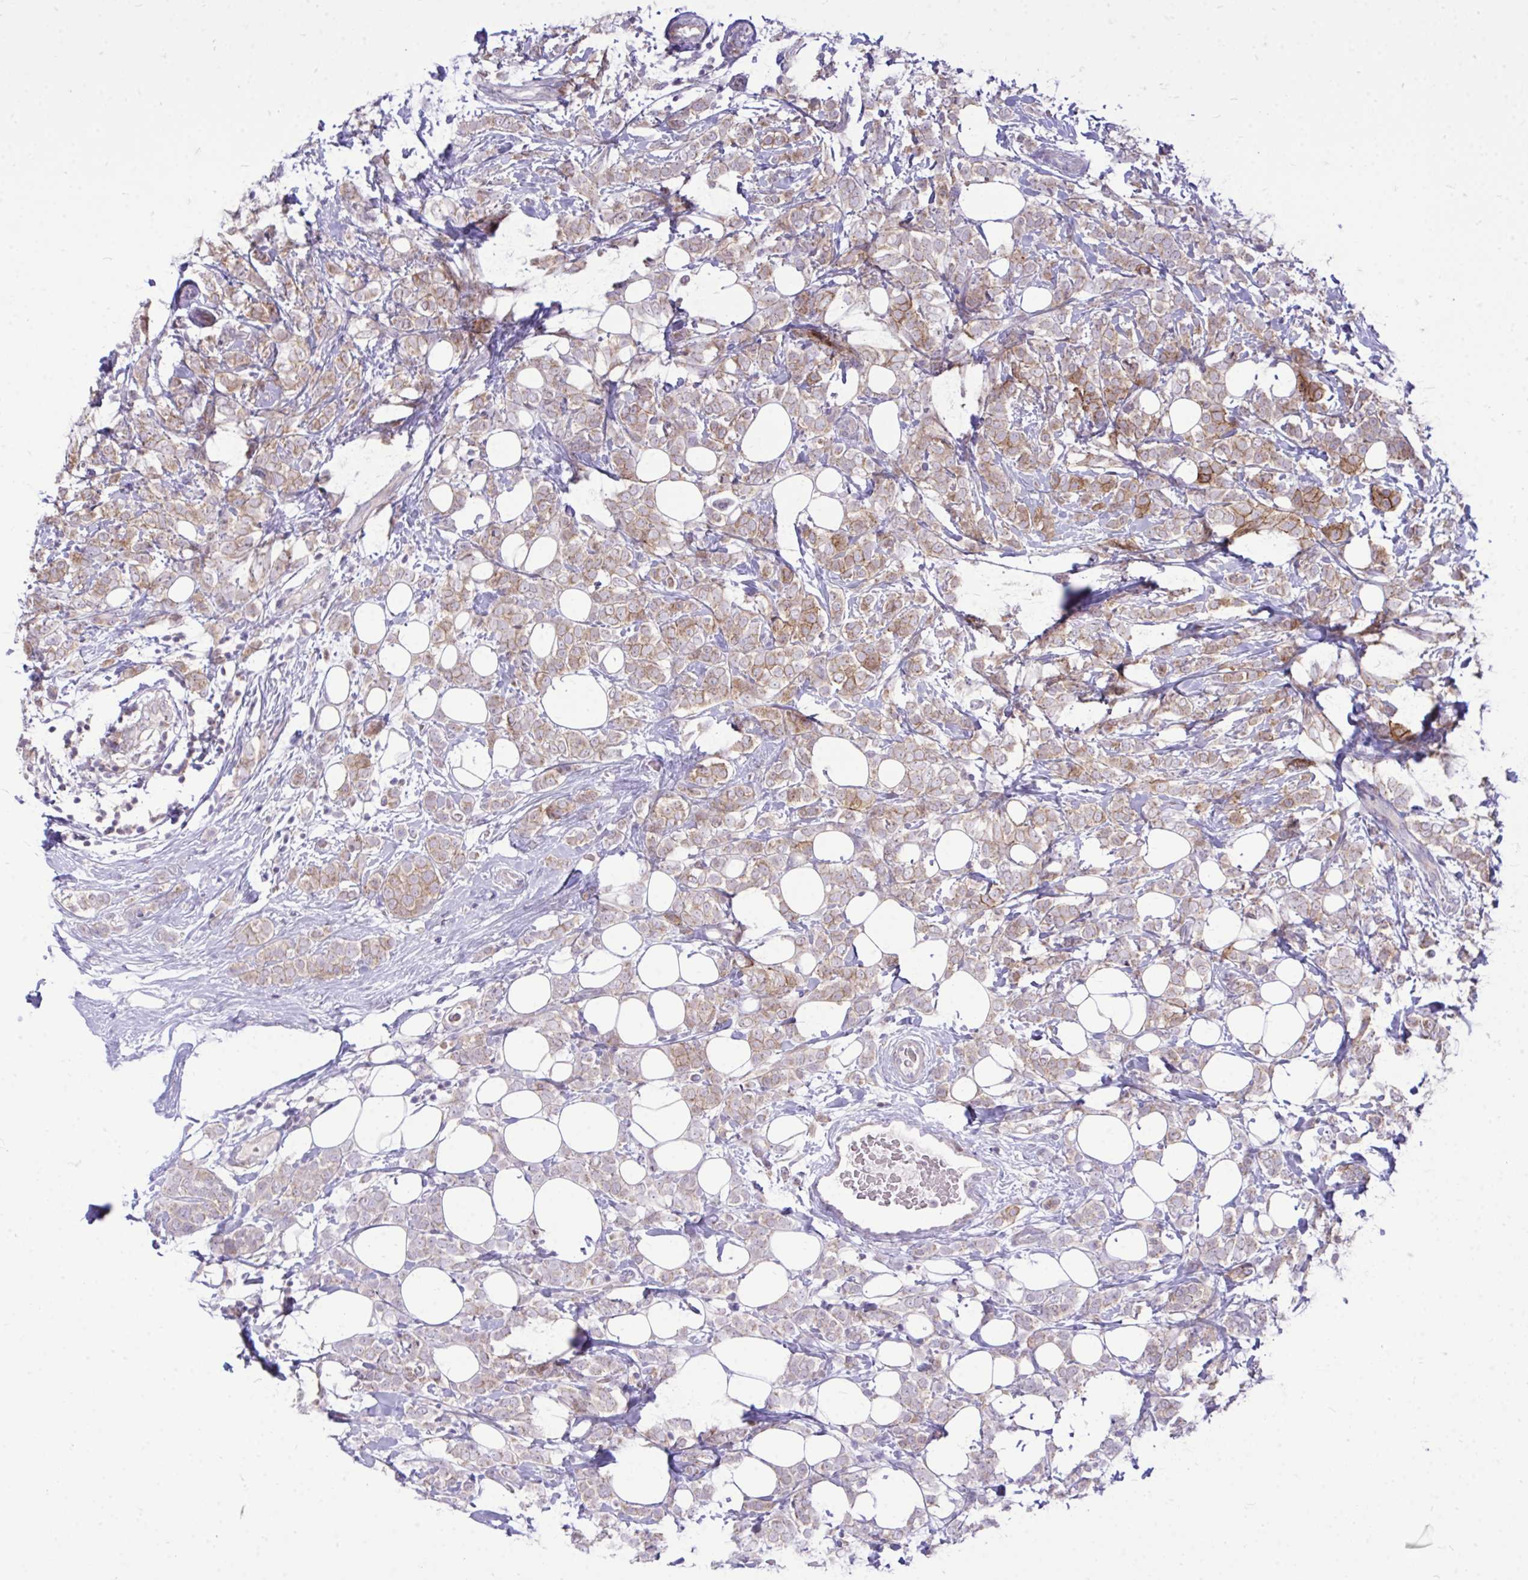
{"staining": {"intensity": "weak", "quantity": "25%-75%", "location": "cytoplasmic/membranous"}, "tissue": "breast cancer", "cell_type": "Tumor cells", "image_type": "cancer", "snomed": [{"axis": "morphology", "description": "Lobular carcinoma"}, {"axis": "topography", "description": "Breast"}], "caption": "Immunohistochemistry (IHC) (DAB) staining of human breast lobular carcinoma exhibits weak cytoplasmic/membranous protein staining in about 25%-75% of tumor cells. (brown staining indicates protein expression, while blue staining denotes nuclei).", "gene": "SPTBN2", "patient": {"sex": "female", "age": 49}}